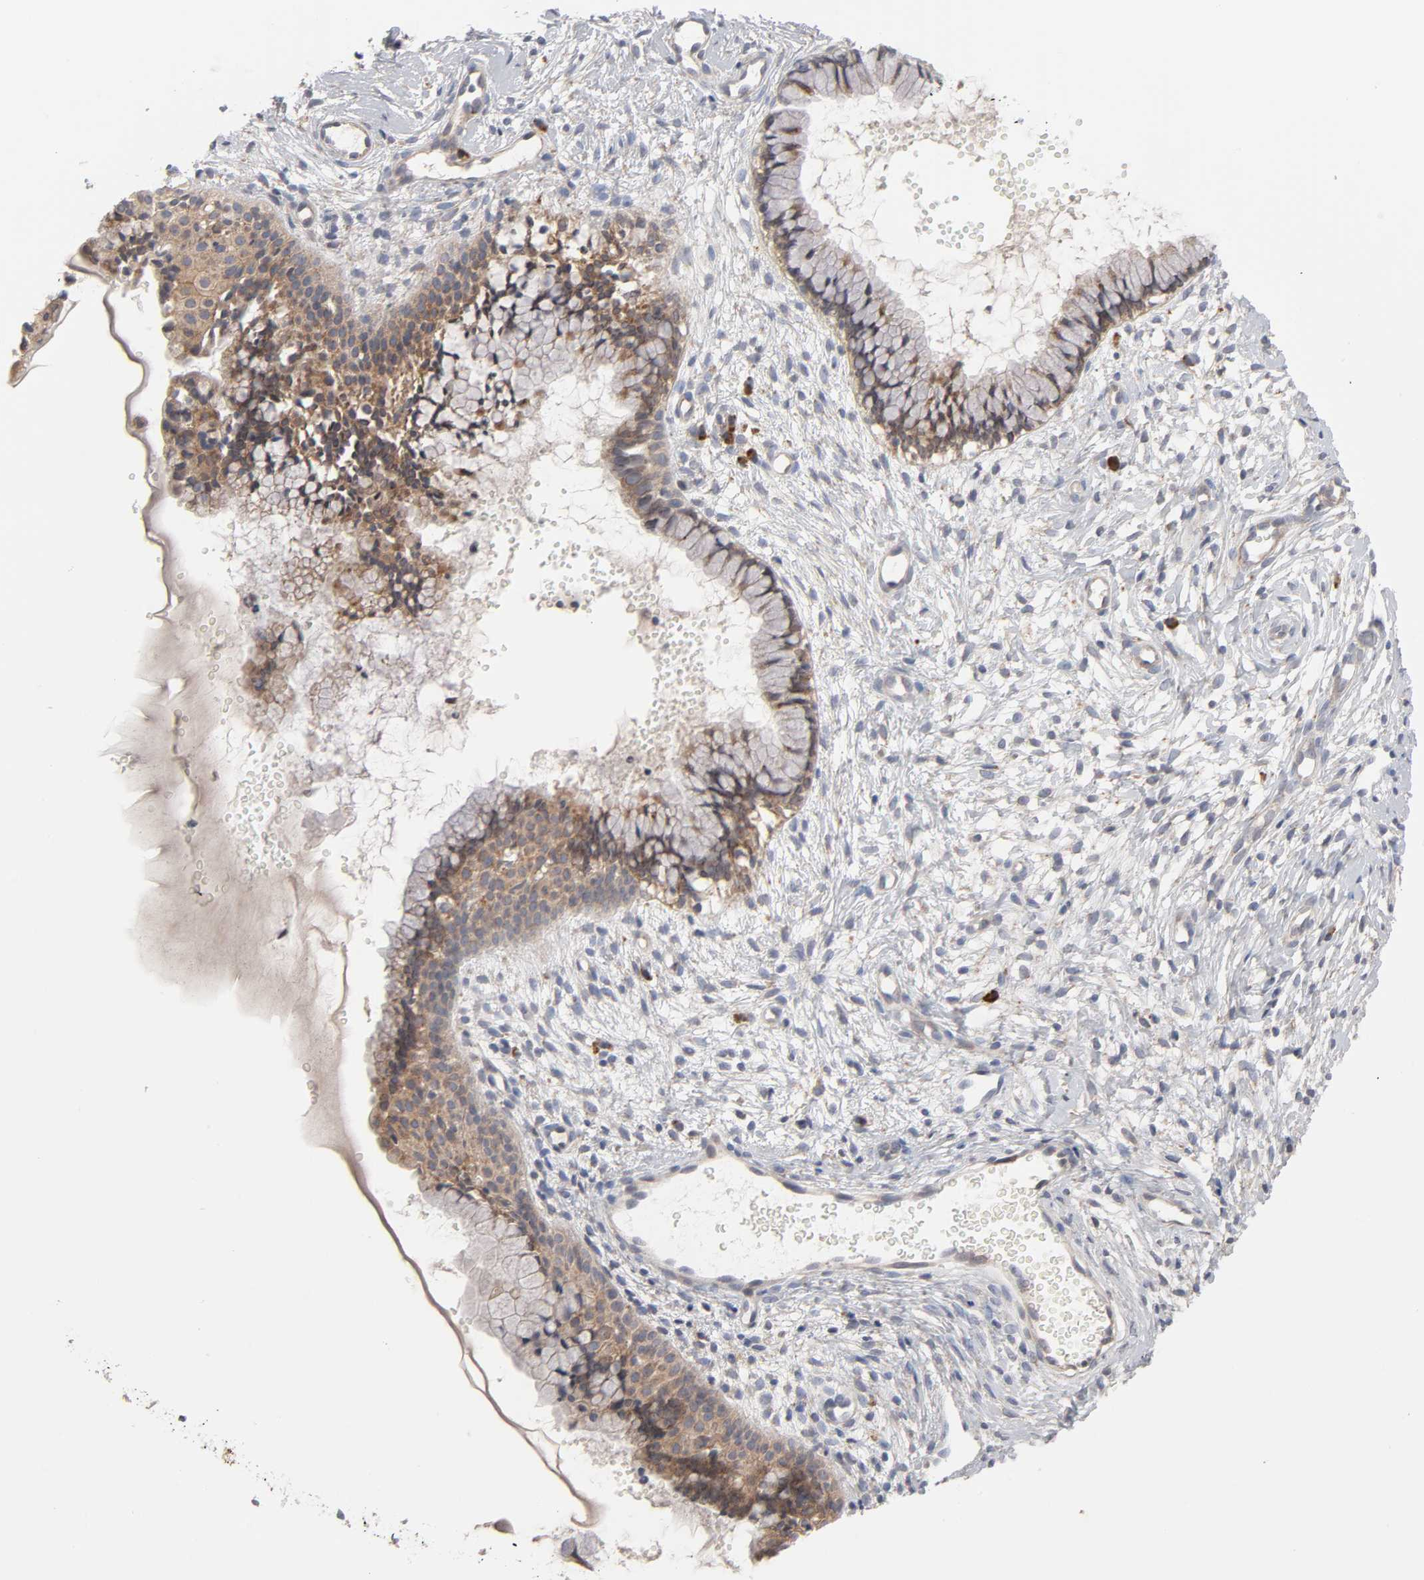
{"staining": {"intensity": "moderate", "quantity": ">75%", "location": "cytoplasmic/membranous"}, "tissue": "cervix", "cell_type": "Glandular cells", "image_type": "normal", "snomed": [{"axis": "morphology", "description": "Normal tissue, NOS"}, {"axis": "topography", "description": "Cervix"}], "caption": "Protein analysis of unremarkable cervix shows moderate cytoplasmic/membranous expression in about >75% of glandular cells.", "gene": "IL4R", "patient": {"sex": "female", "age": 46}}